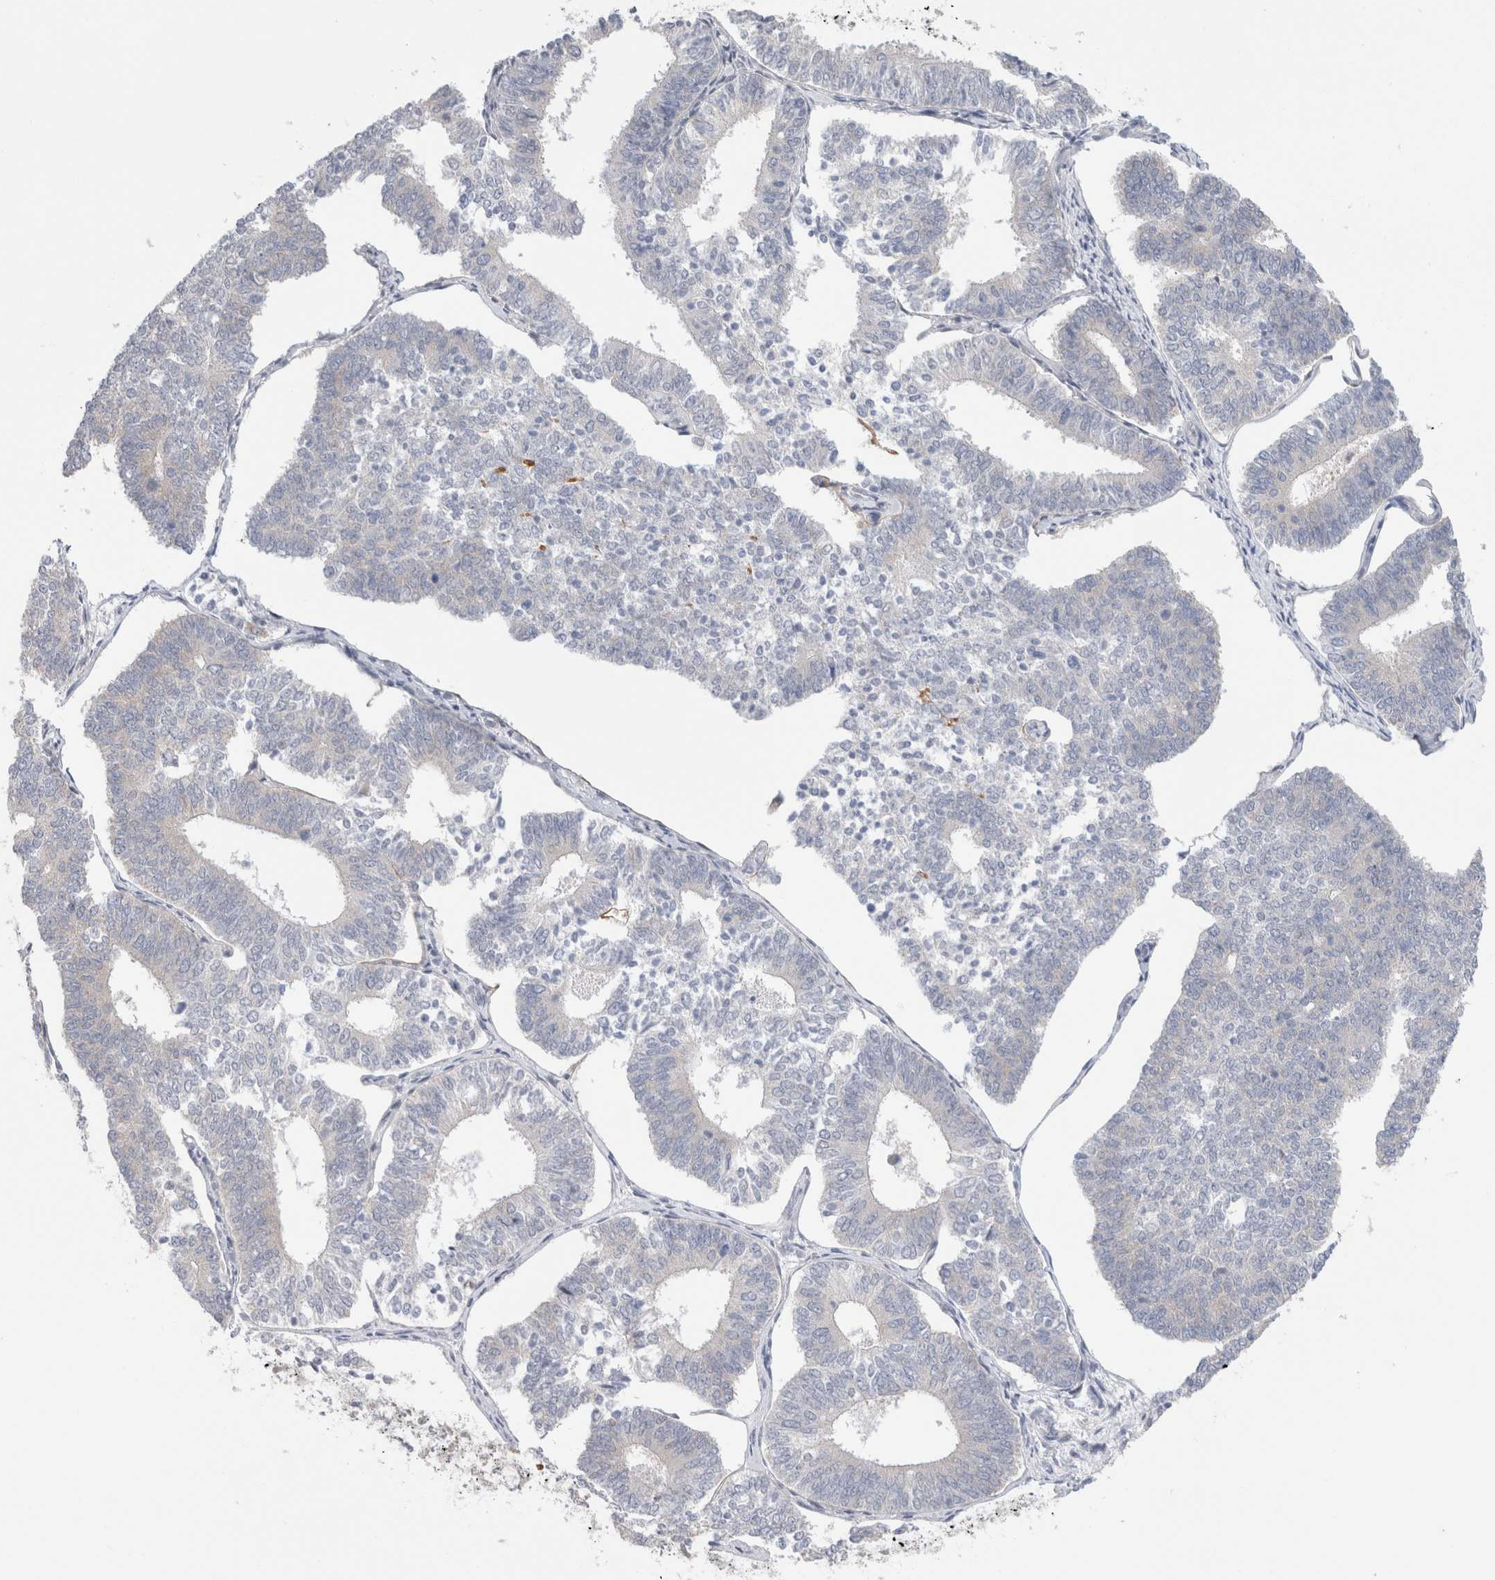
{"staining": {"intensity": "negative", "quantity": "none", "location": "none"}, "tissue": "endometrial cancer", "cell_type": "Tumor cells", "image_type": "cancer", "snomed": [{"axis": "morphology", "description": "Adenocarcinoma, NOS"}, {"axis": "topography", "description": "Endometrium"}], "caption": "Immunohistochemical staining of endometrial cancer shows no significant expression in tumor cells.", "gene": "NDOR1", "patient": {"sex": "female", "age": 70}}